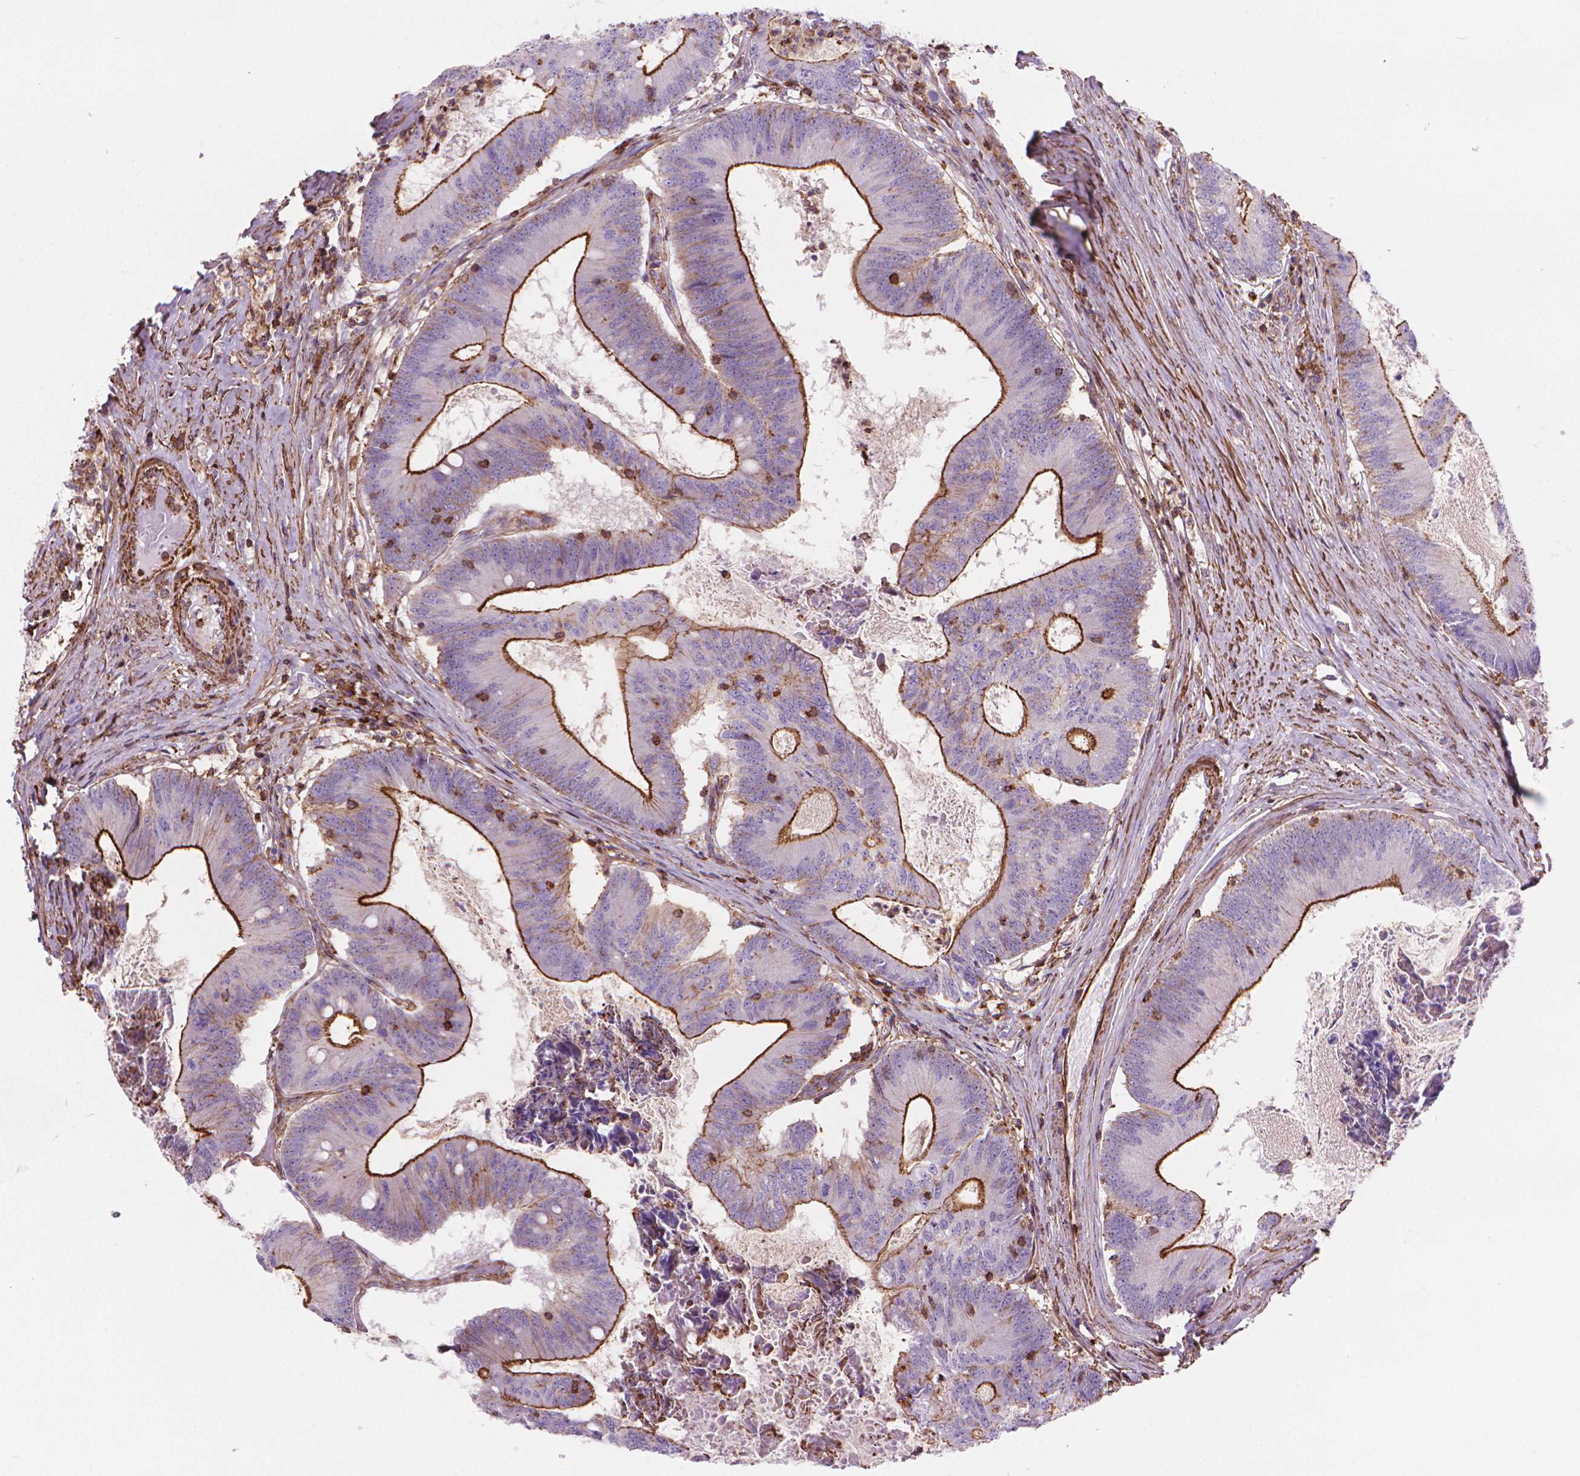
{"staining": {"intensity": "strong", "quantity": "25%-75%", "location": "cytoplasmic/membranous"}, "tissue": "colorectal cancer", "cell_type": "Tumor cells", "image_type": "cancer", "snomed": [{"axis": "morphology", "description": "Adenocarcinoma, NOS"}, {"axis": "topography", "description": "Colon"}], "caption": "A brown stain highlights strong cytoplasmic/membranous staining of a protein in human colorectal cancer tumor cells.", "gene": "PATJ", "patient": {"sex": "female", "age": 70}}